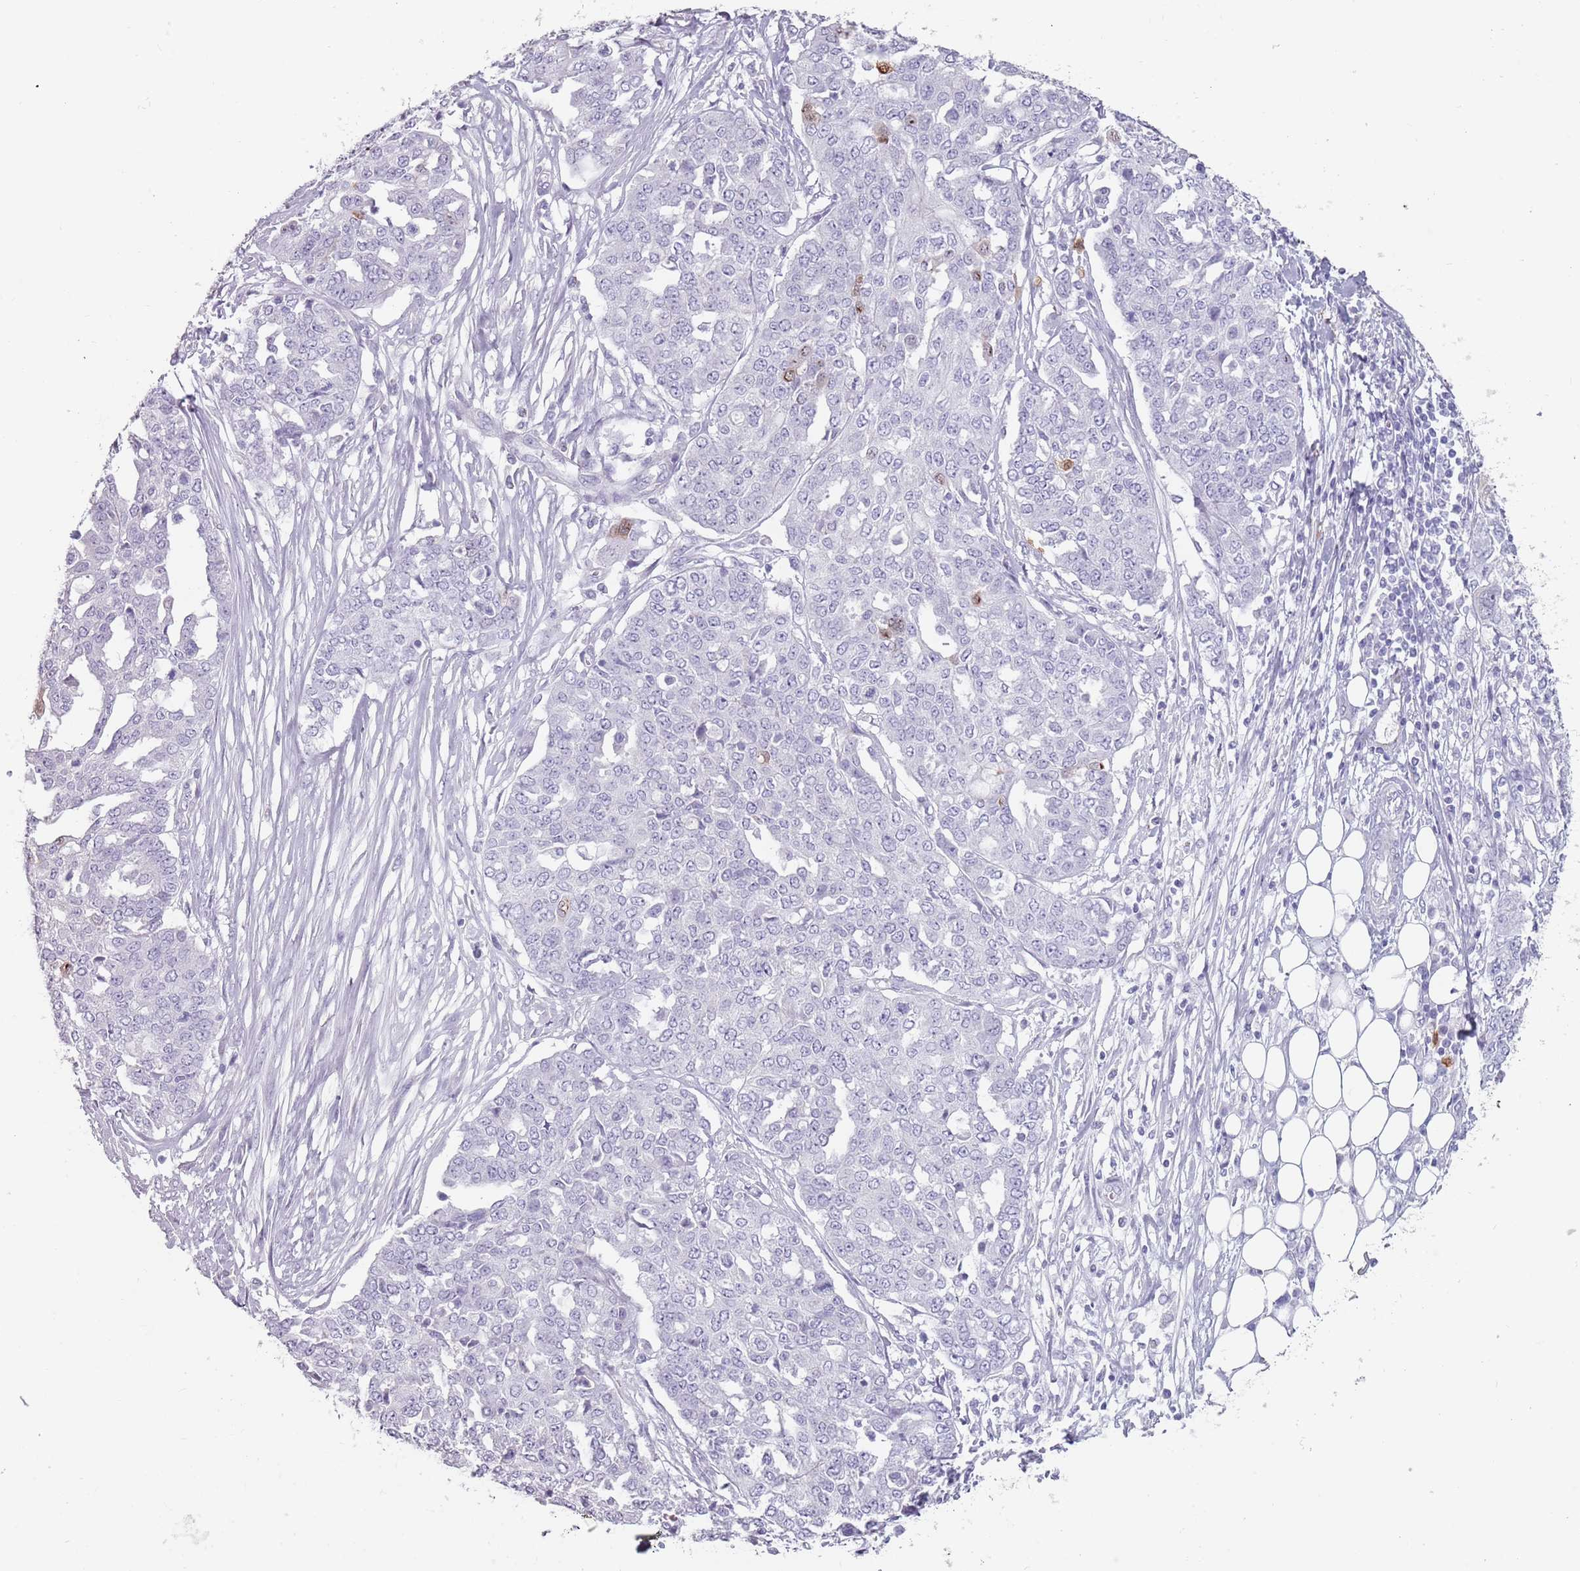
{"staining": {"intensity": "negative", "quantity": "none", "location": "none"}, "tissue": "ovarian cancer", "cell_type": "Tumor cells", "image_type": "cancer", "snomed": [{"axis": "morphology", "description": "Cystadenocarcinoma, serous, NOS"}, {"axis": "topography", "description": "Soft tissue"}, {"axis": "topography", "description": "Ovary"}], "caption": "The histopathology image displays no significant staining in tumor cells of serous cystadenocarcinoma (ovarian).", "gene": "ZNF584", "patient": {"sex": "female", "age": 57}}